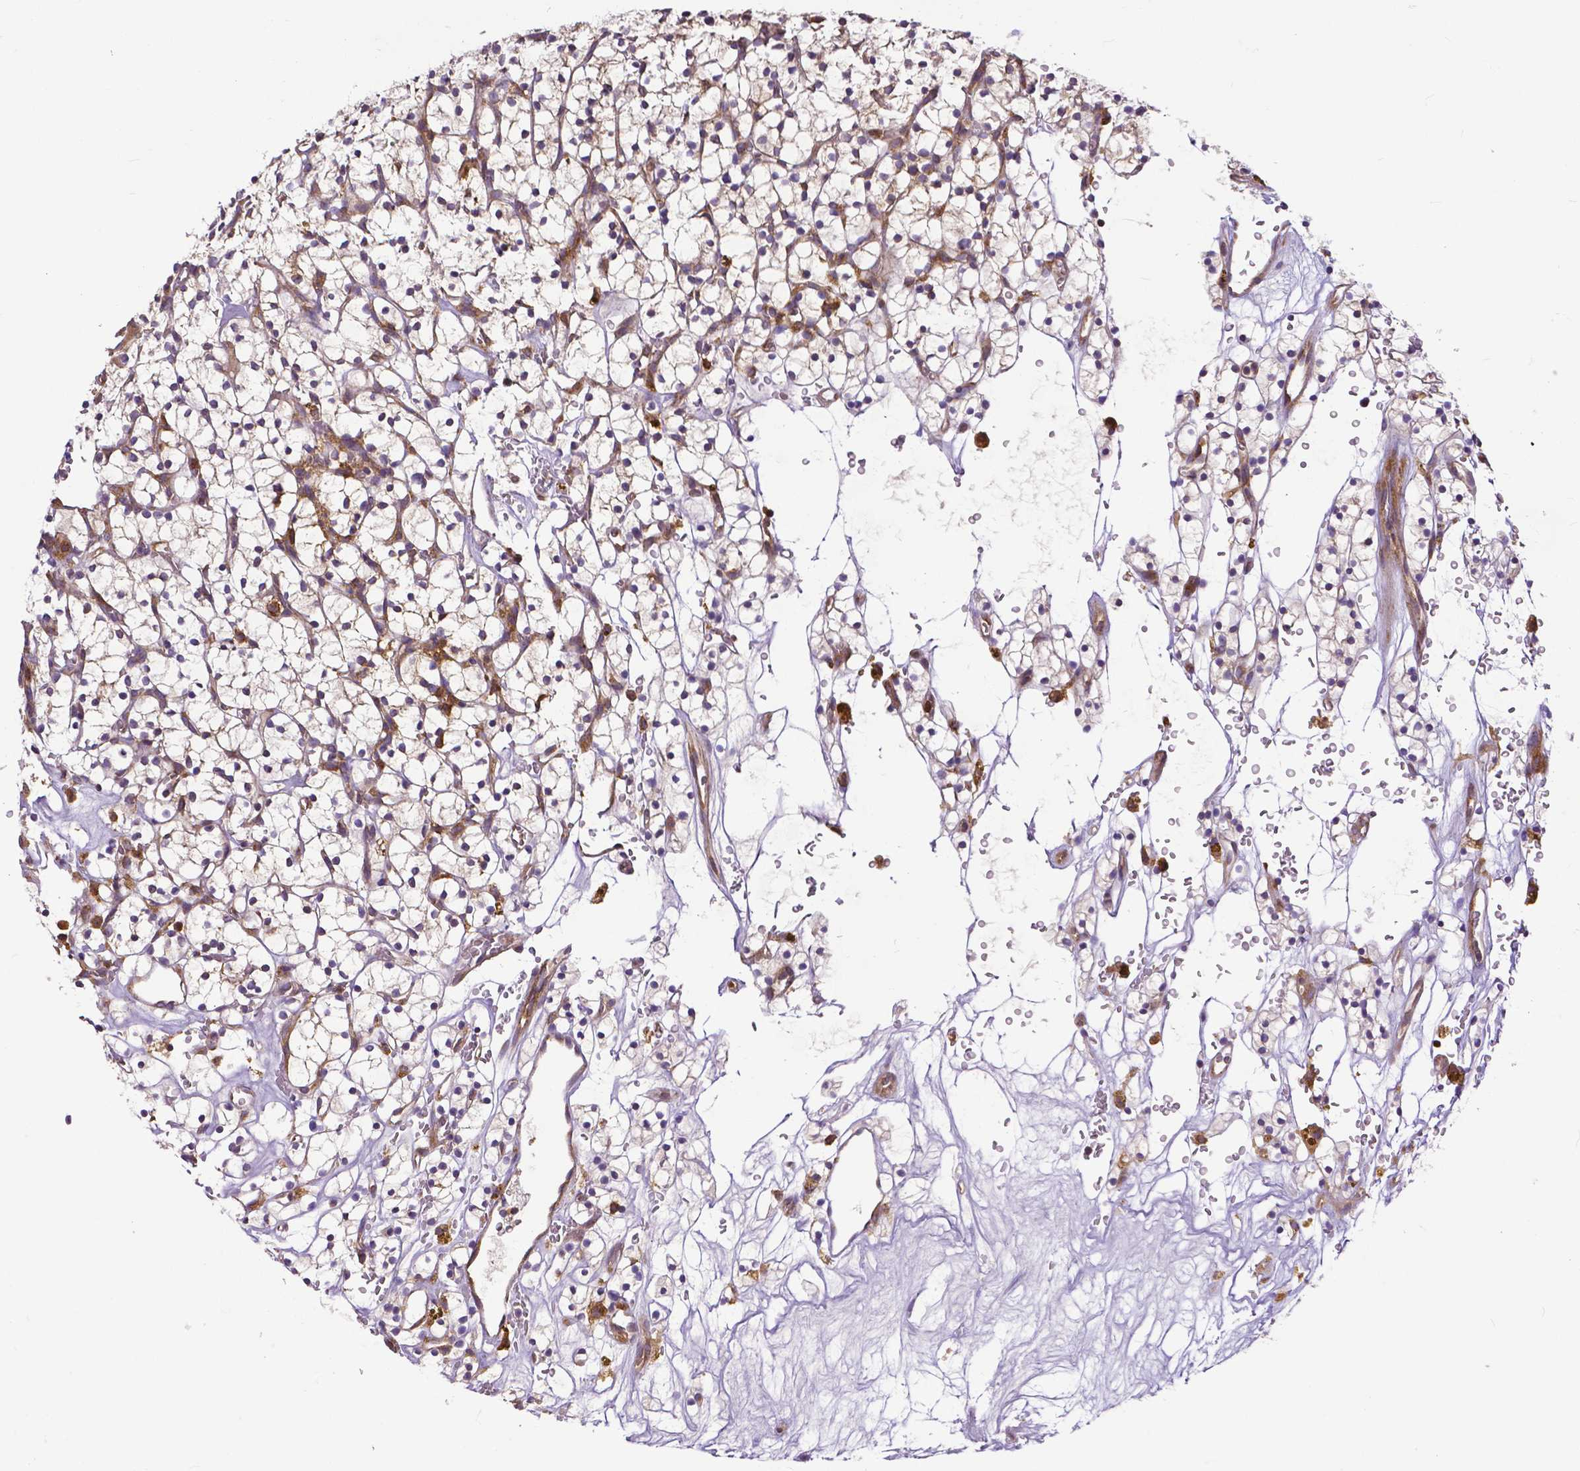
{"staining": {"intensity": "weak", "quantity": "<25%", "location": "cytoplasmic/membranous"}, "tissue": "renal cancer", "cell_type": "Tumor cells", "image_type": "cancer", "snomed": [{"axis": "morphology", "description": "Adenocarcinoma, NOS"}, {"axis": "topography", "description": "Kidney"}], "caption": "DAB immunohistochemical staining of renal adenocarcinoma shows no significant positivity in tumor cells.", "gene": "DICER1", "patient": {"sex": "female", "age": 64}}